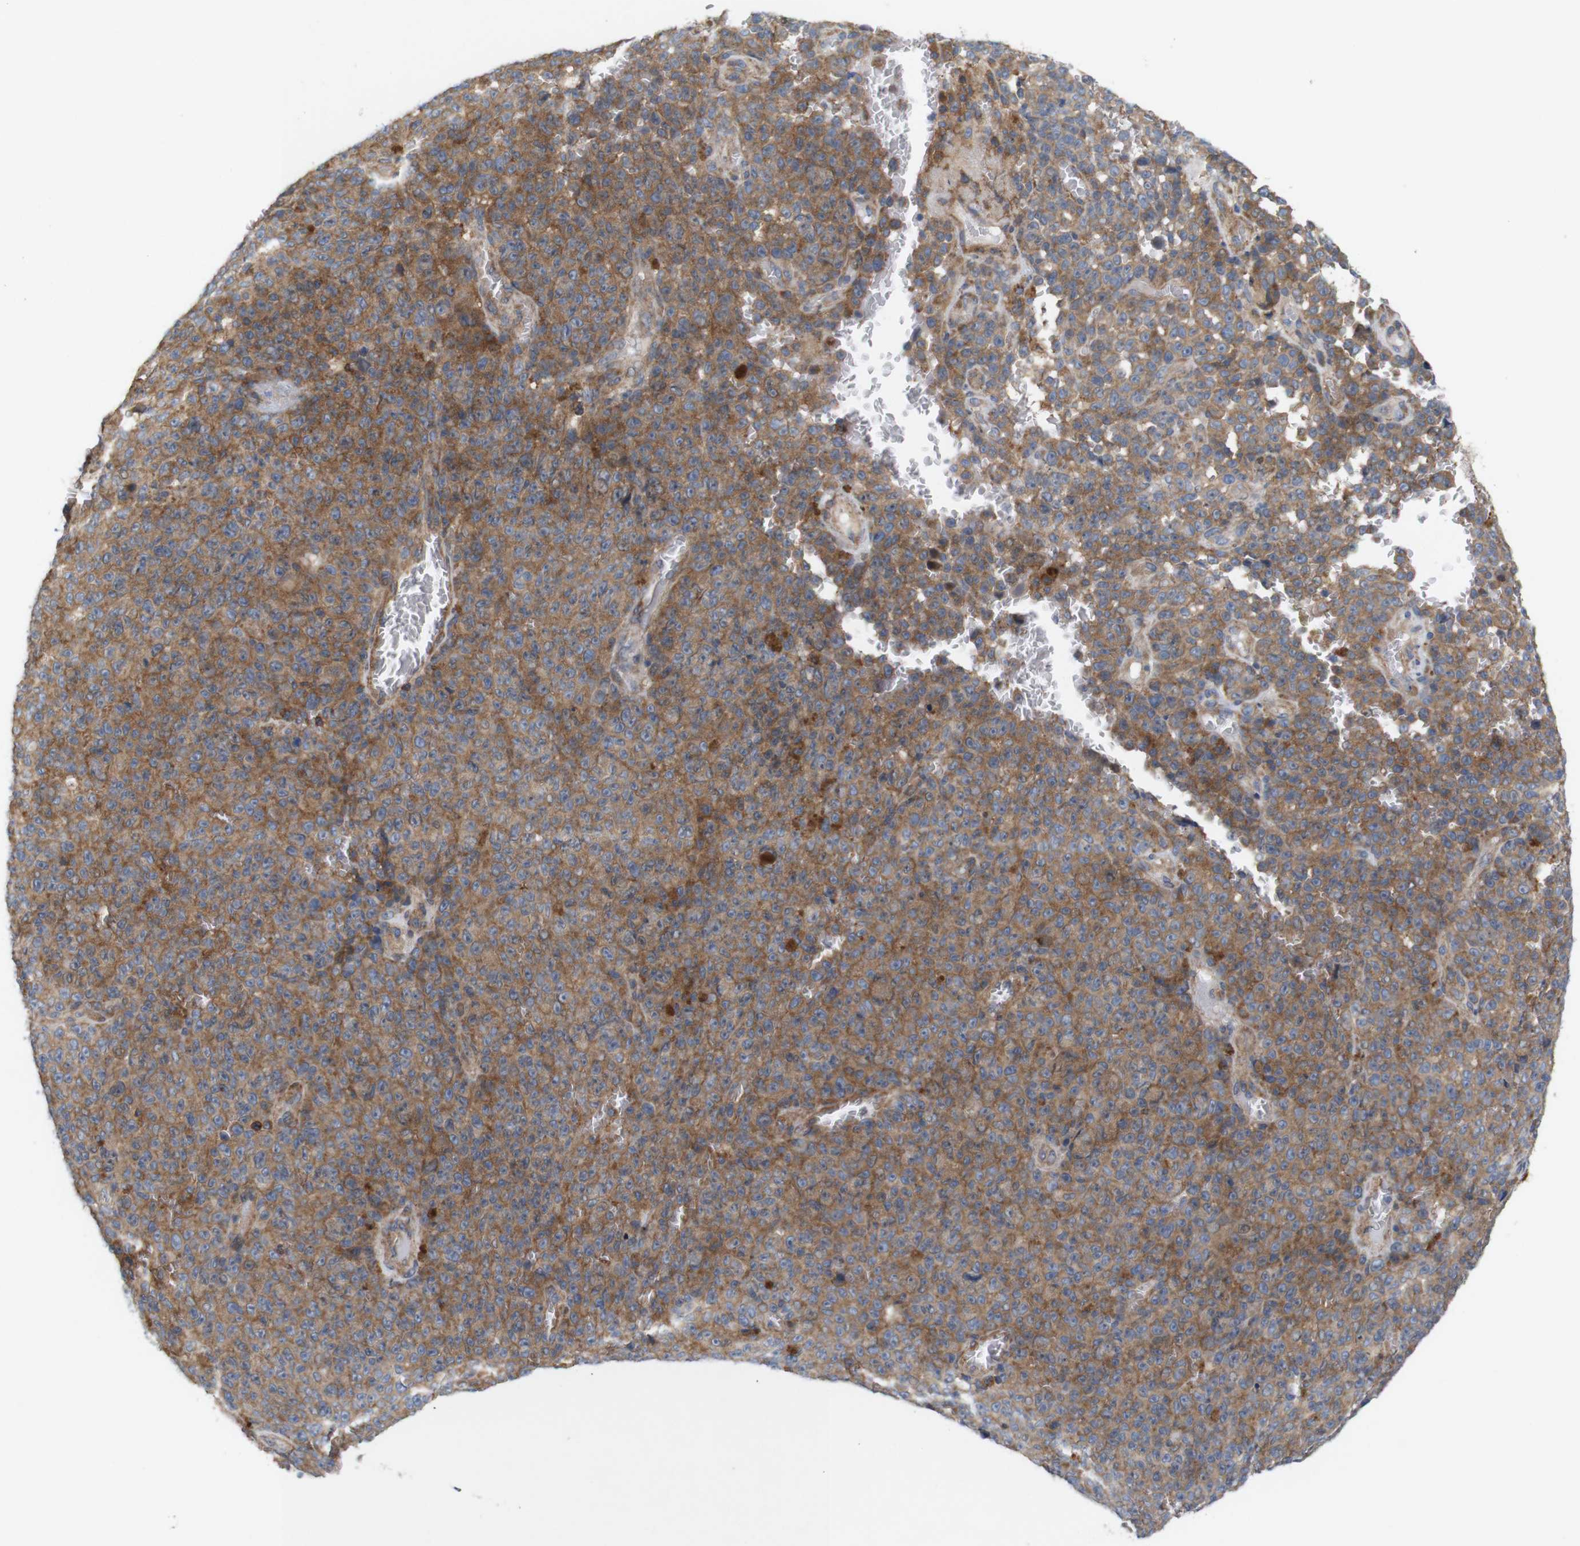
{"staining": {"intensity": "moderate", "quantity": ">75%", "location": "cytoplasmic/membranous"}, "tissue": "melanoma", "cell_type": "Tumor cells", "image_type": "cancer", "snomed": [{"axis": "morphology", "description": "Malignant melanoma, NOS"}, {"axis": "topography", "description": "Skin"}], "caption": "High-power microscopy captured an immunohistochemistry (IHC) photomicrograph of malignant melanoma, revealing moderate cytoplasmic/membranous staining in approximately >75% of tumor cells.", "gene": "SIGLEC8", "patient": {"sex": "female", "age": 82}}